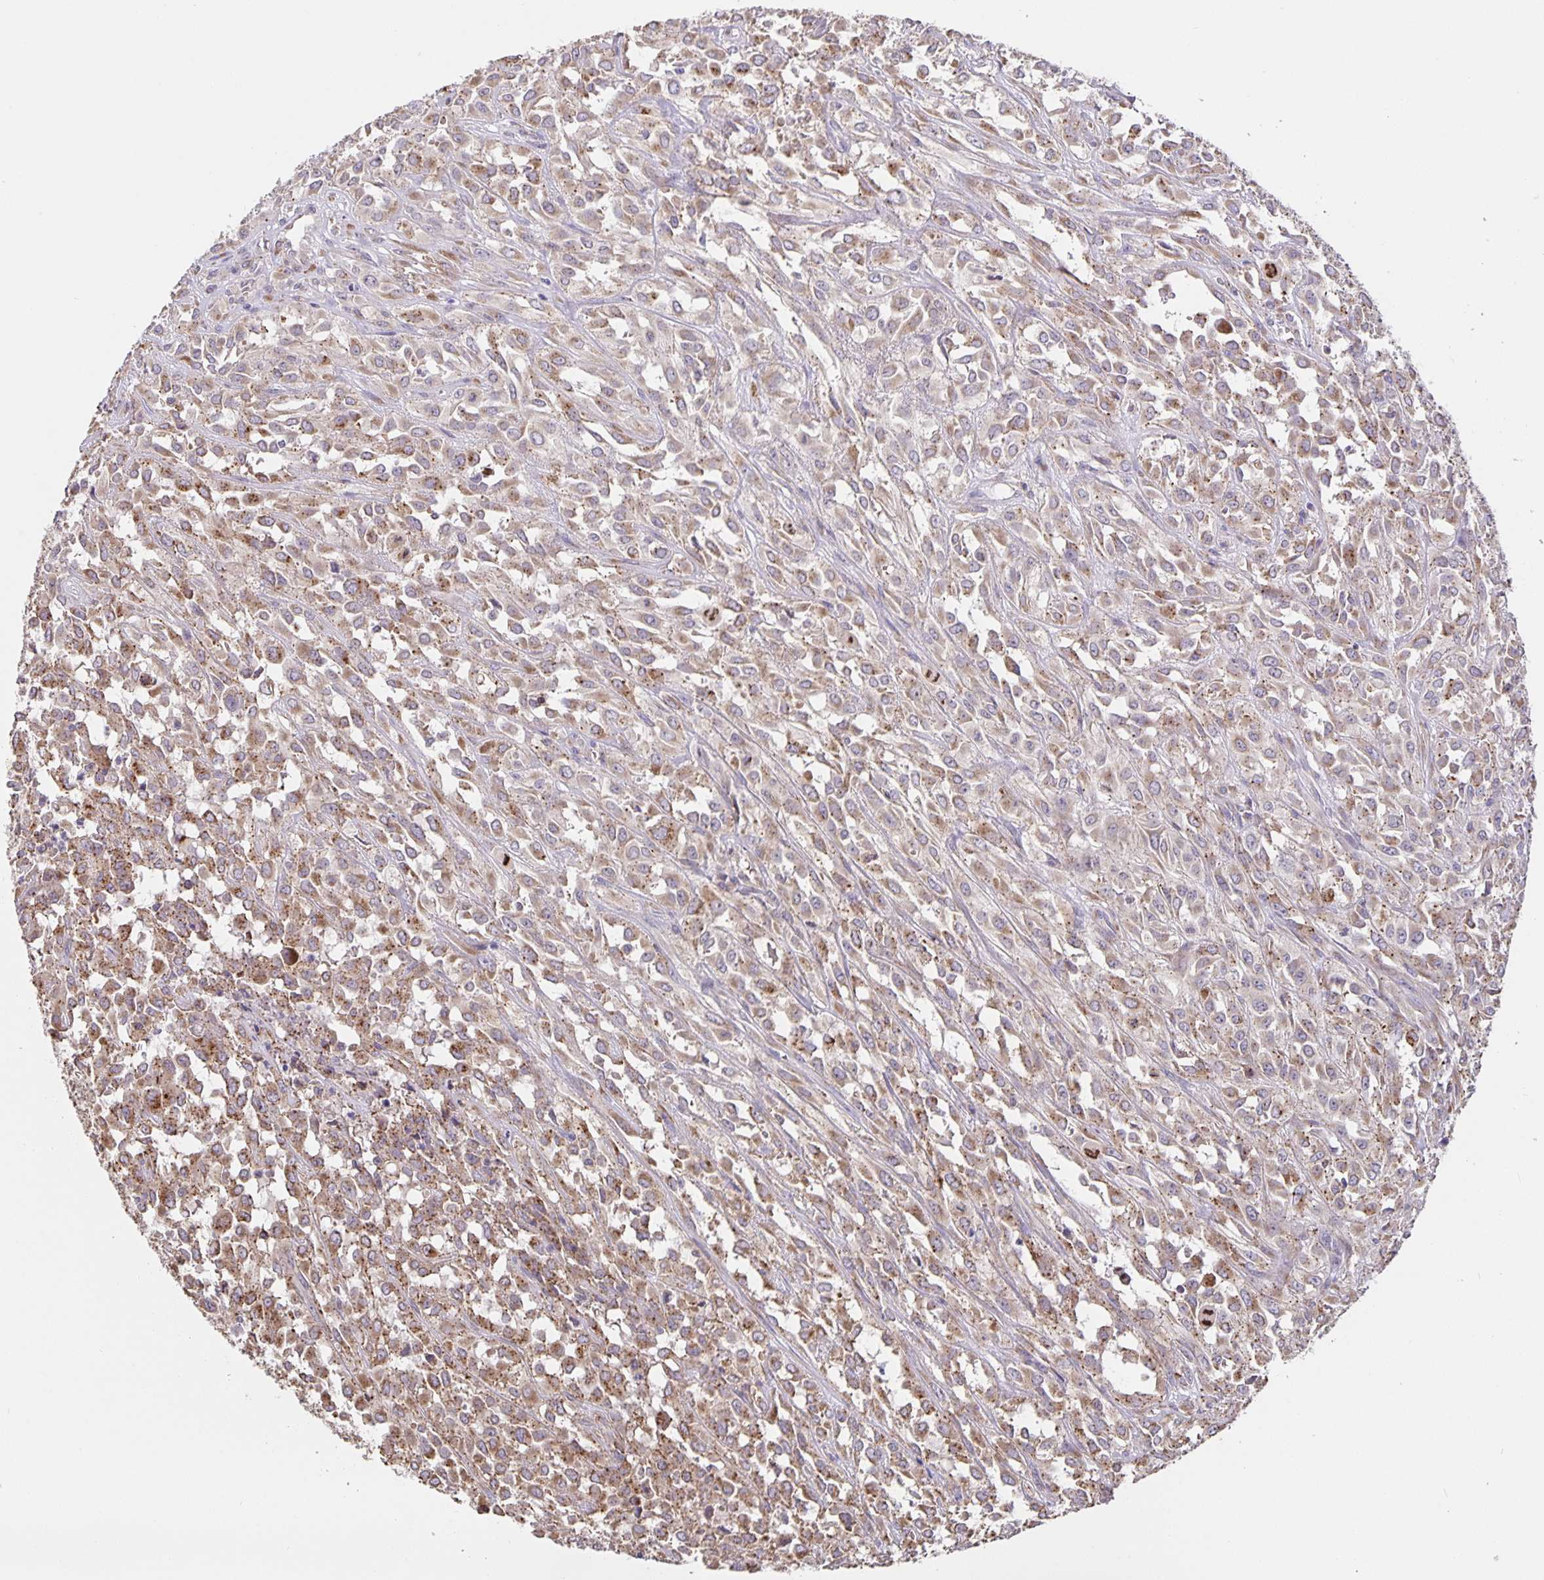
{"staining": {"intensity": "moderate", "quantity": ">75%", "location": "cytoplasmic/membranous"}, "tissue": "urothelial cancer", "cell_type": "Tumor cells", "image_type": "cancer", "snomed": [{"axis": "morphology", "description": "Urothelial carcinoma, High grade"}, {"axis": "topography", "description": "Urinary bladder"}], "caption": "Urothelial cancer stained with a protein marker demonstrates moderate staining in tumor cells.", "gene": "TMEM71", "patient": {"sex": "male", "age": 67}}